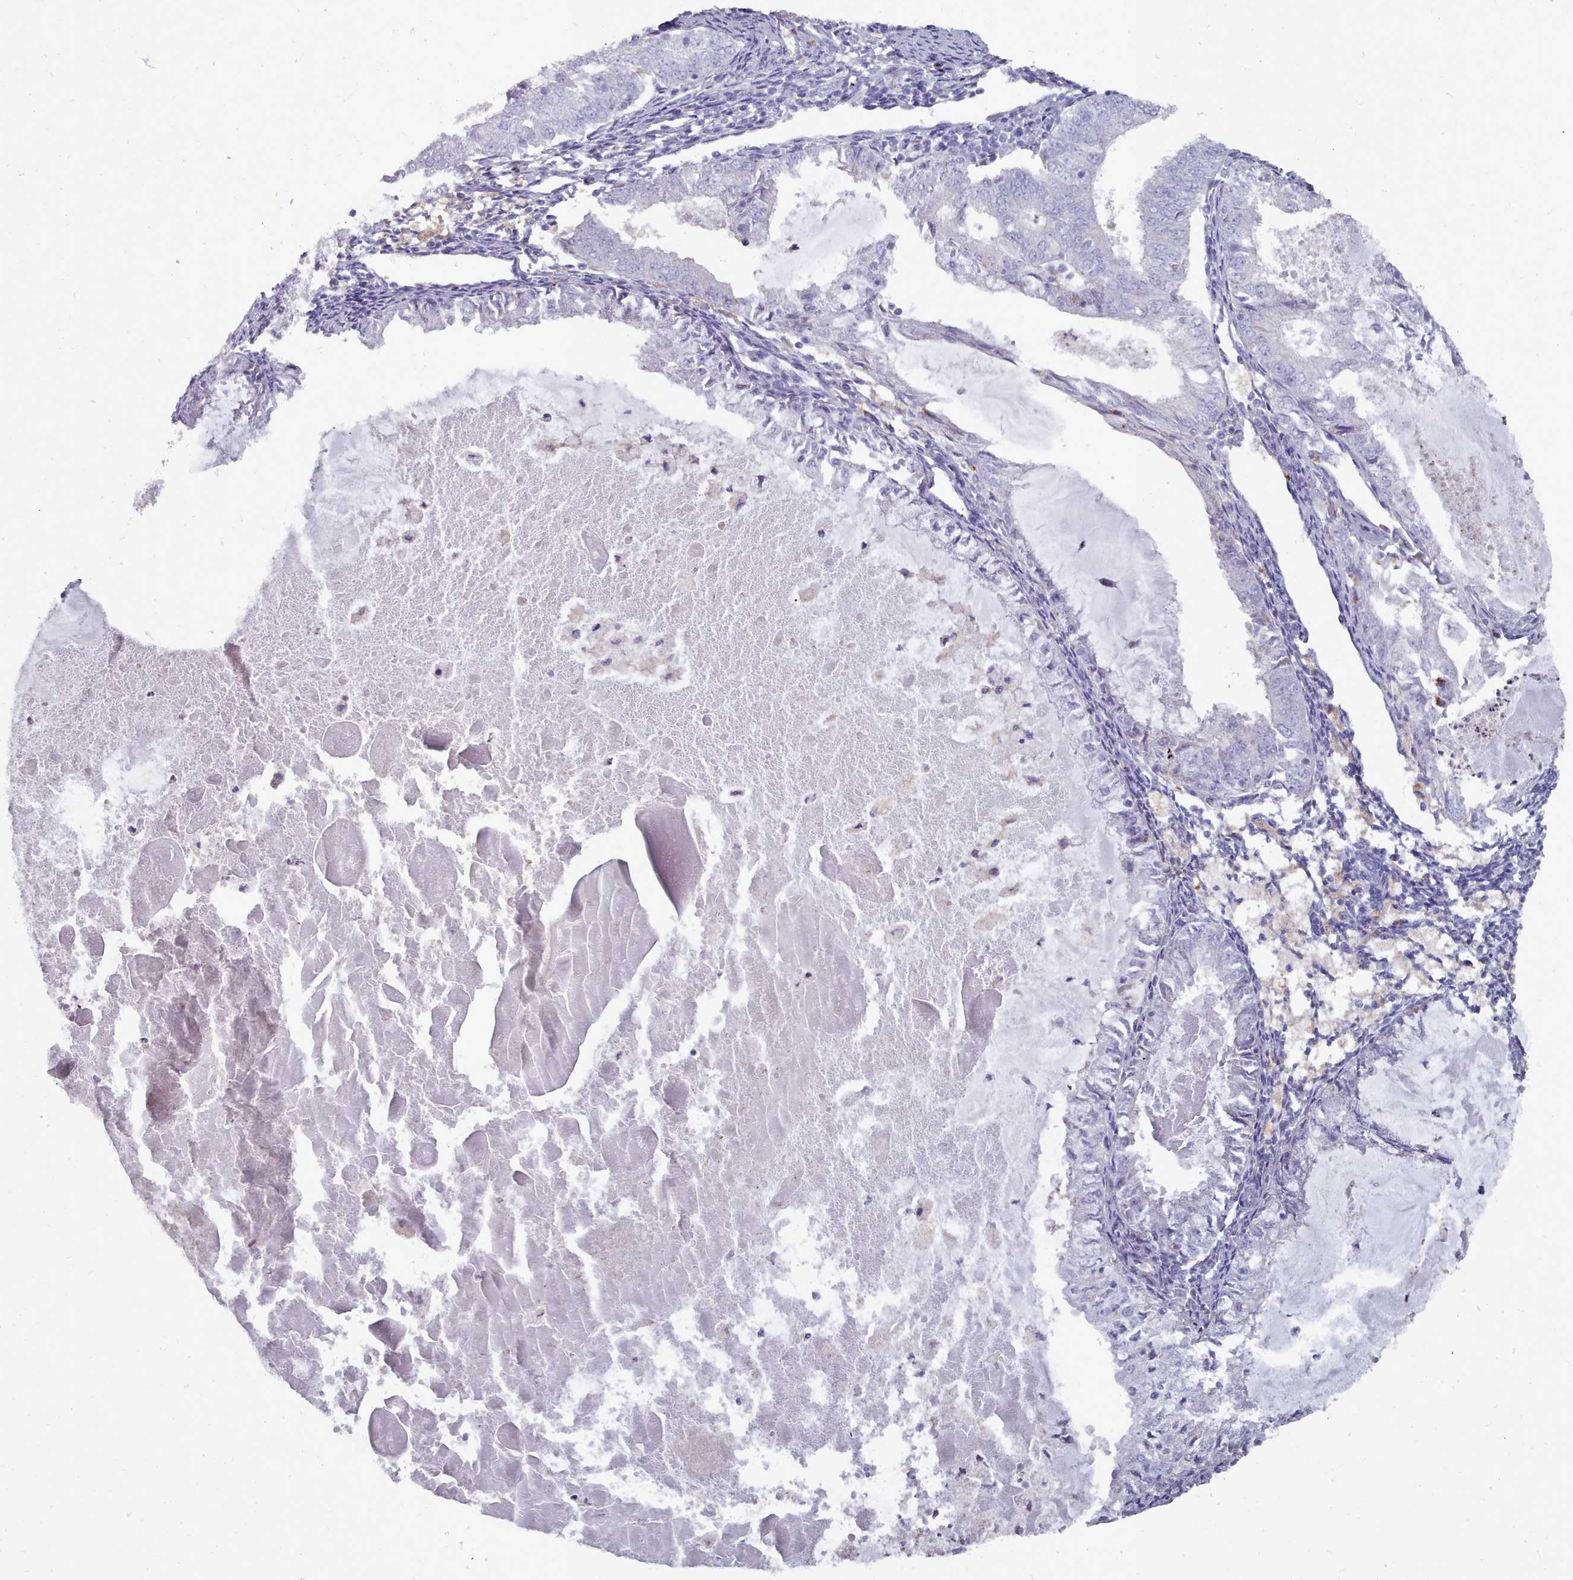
{"staining": {"intensity": "negative", "quantity": "none", "location": "none"}, "tissue": "endometrial cancer", "cell_type": "Tumor cells", "image_type": "cancer", "snomed": [{"axis": "morphology", "description": "Adenocarcinoma, NOS"}, {"axis": "topography", "description": "Endometrium"}], "caption": "This is a photomicrograph of immunohistochemistry staining of endometrial adenocarcinoma, which shows no positivity in tumor cells.", "gene": "OTULINL", "patient": {"sex": "female", "age": 57}}